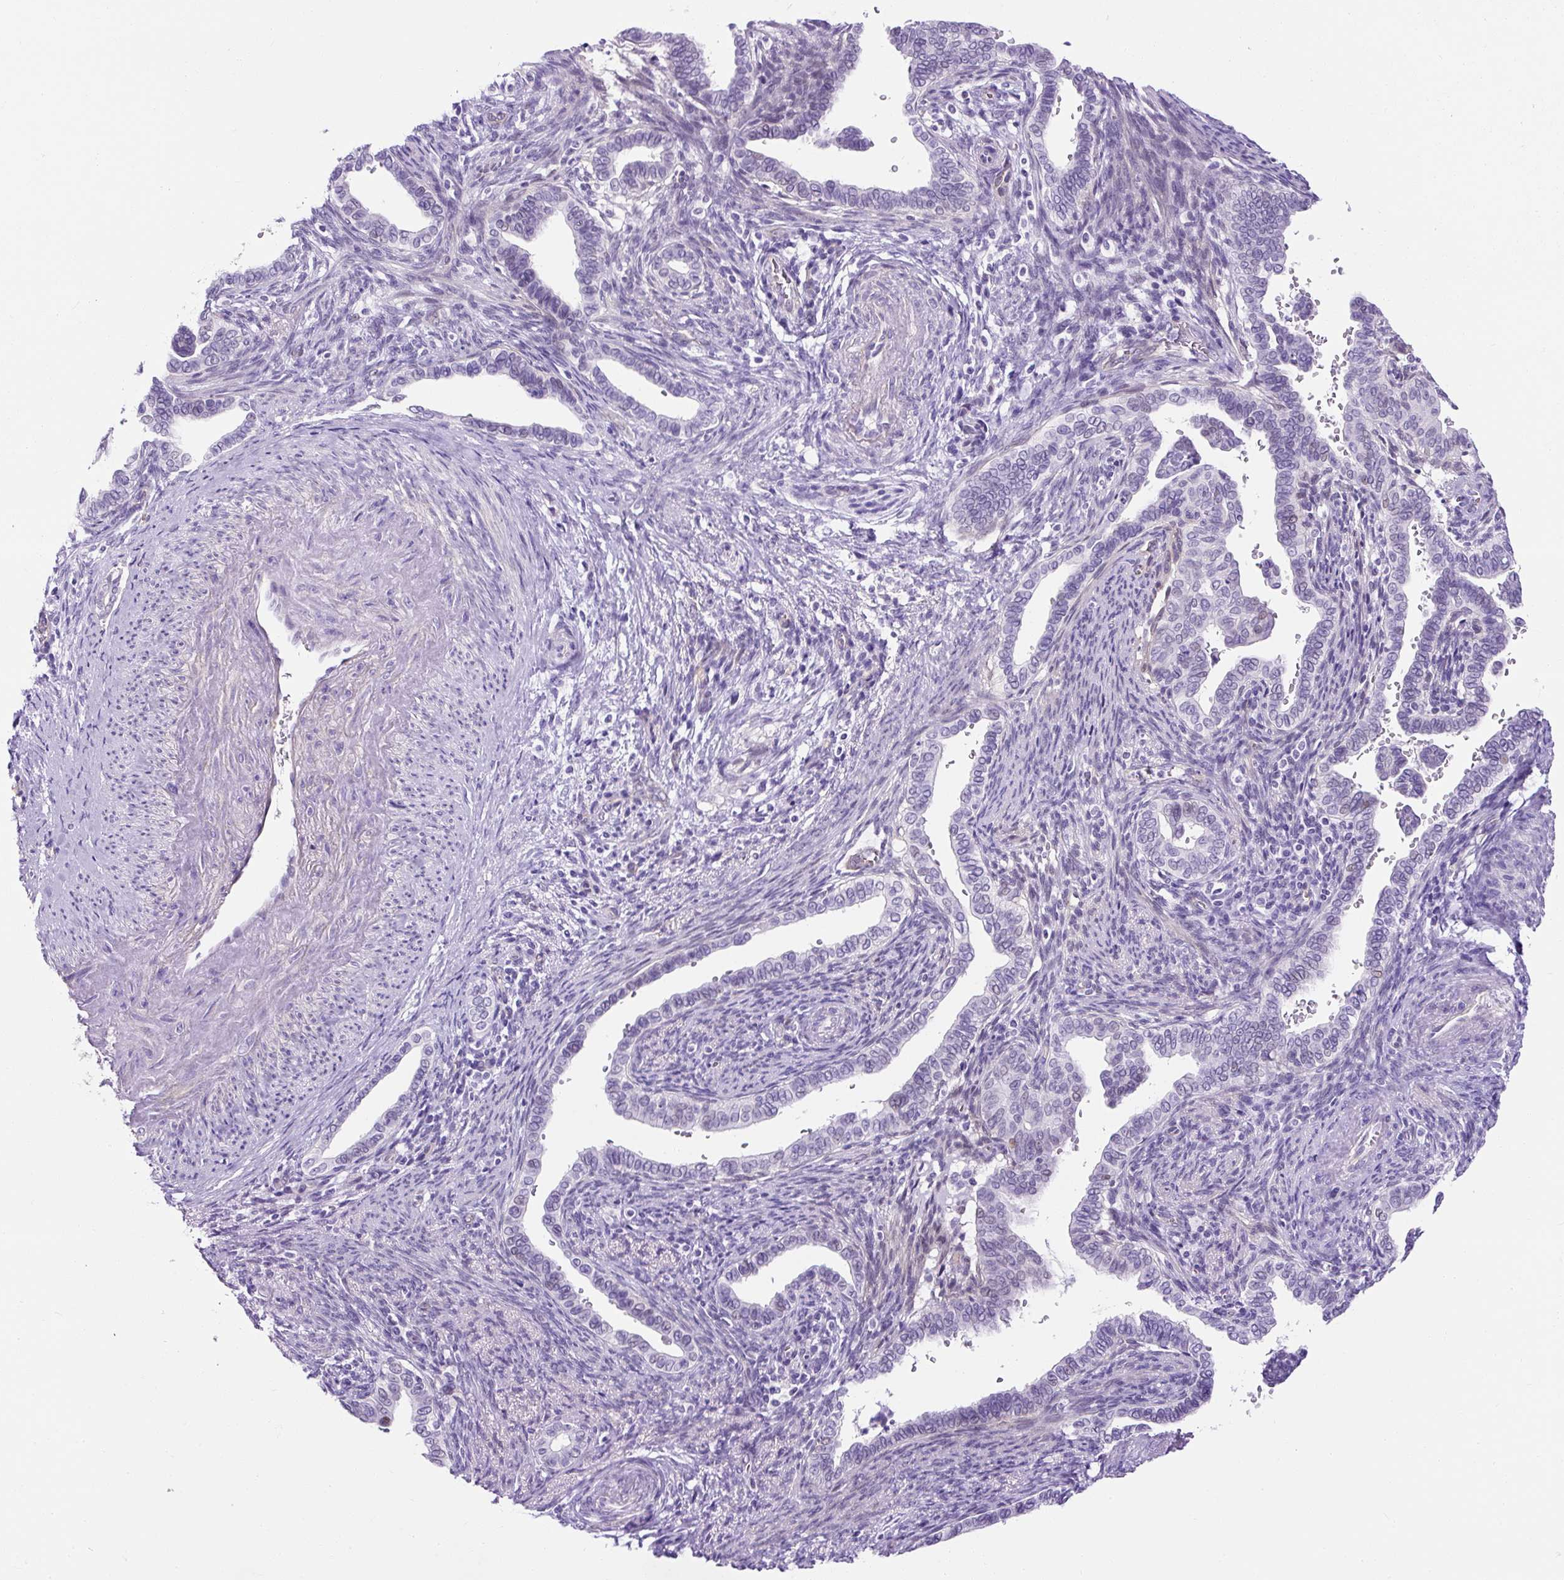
{"staining": {"intensity": "negative", "quantity": "none", "location": "none"}, "tissue": "cervical cancer", "cell_type": "Tumor cells", "image_type": "cancer", "snomed": [{"axis": "morphology", "description": "Adenocarcinoma, NOS"}, {"axis": "morphology", "description": "Adenocarcinoma, Low grade"}, {"axis": "topography", "description": "Cervix"}], "caption": "Immunohistochemistry image of cervical cancer stained for a protein (brown), which reveals no staining in tumor cells.", "gene": "KRT12", "patient": {"sex": "female", "age": 35}}